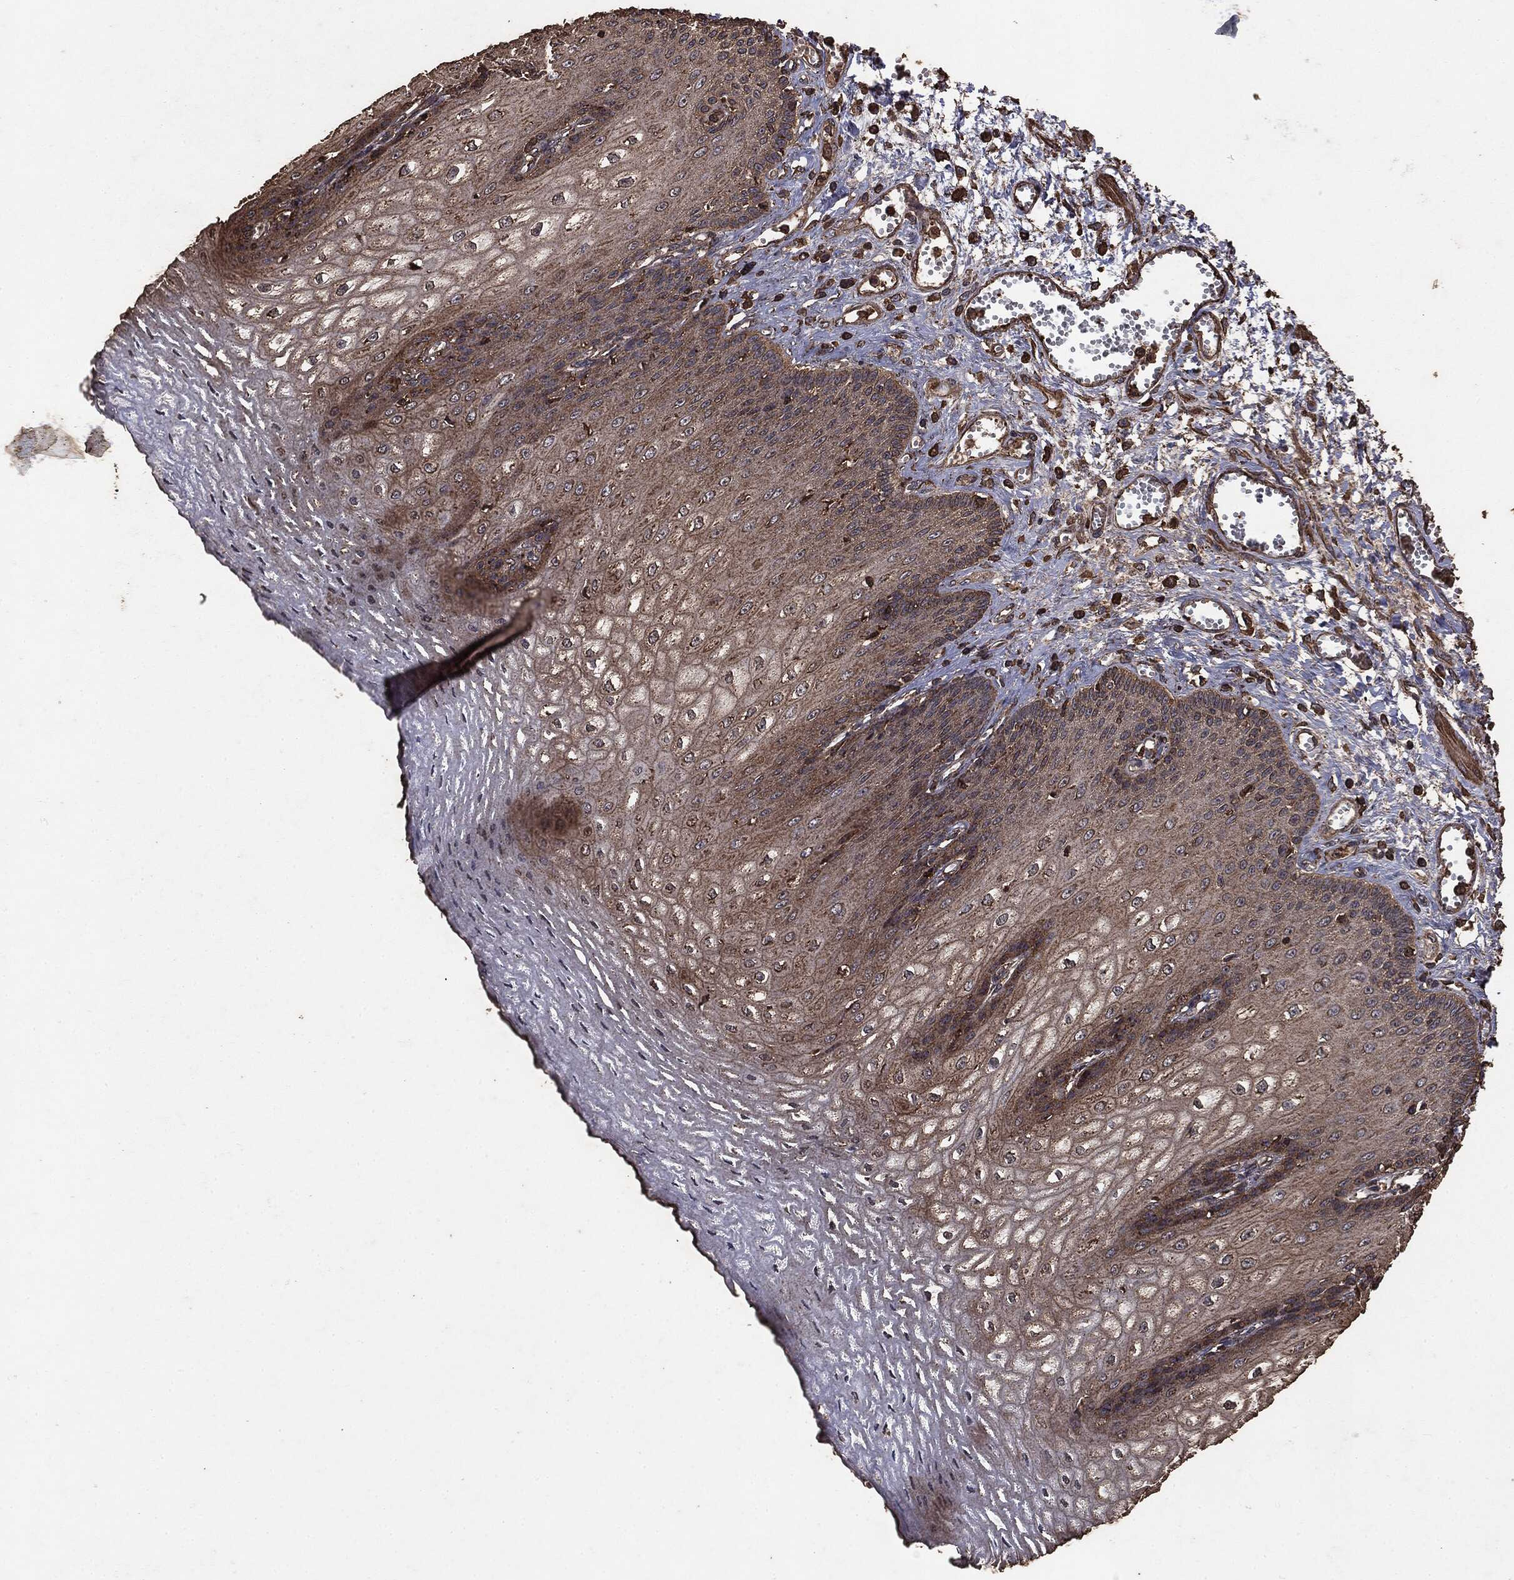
{"staining": {"intensity": "weak", "quantity": "25%-75%", "location": "cytoplasmic/membranous"}, "tissue": "esophagus", "cell_type": "Squamous epithelial cells", "image_type": "normal", "snomed": [{"axis": "morphology", "description": "Normal tissue, NOS"}, {"axis": "topography", "description": "Esophagus"}], "caption": "About 25%-75% of squamous epithelial cells in unremarkable esophagus exhibit weak cytoplasmic/membranous protein staining as visualized by brown immunohistochemical staining.", "gene": "MTOR", "patient": {"sex": "male", "age": 58}}